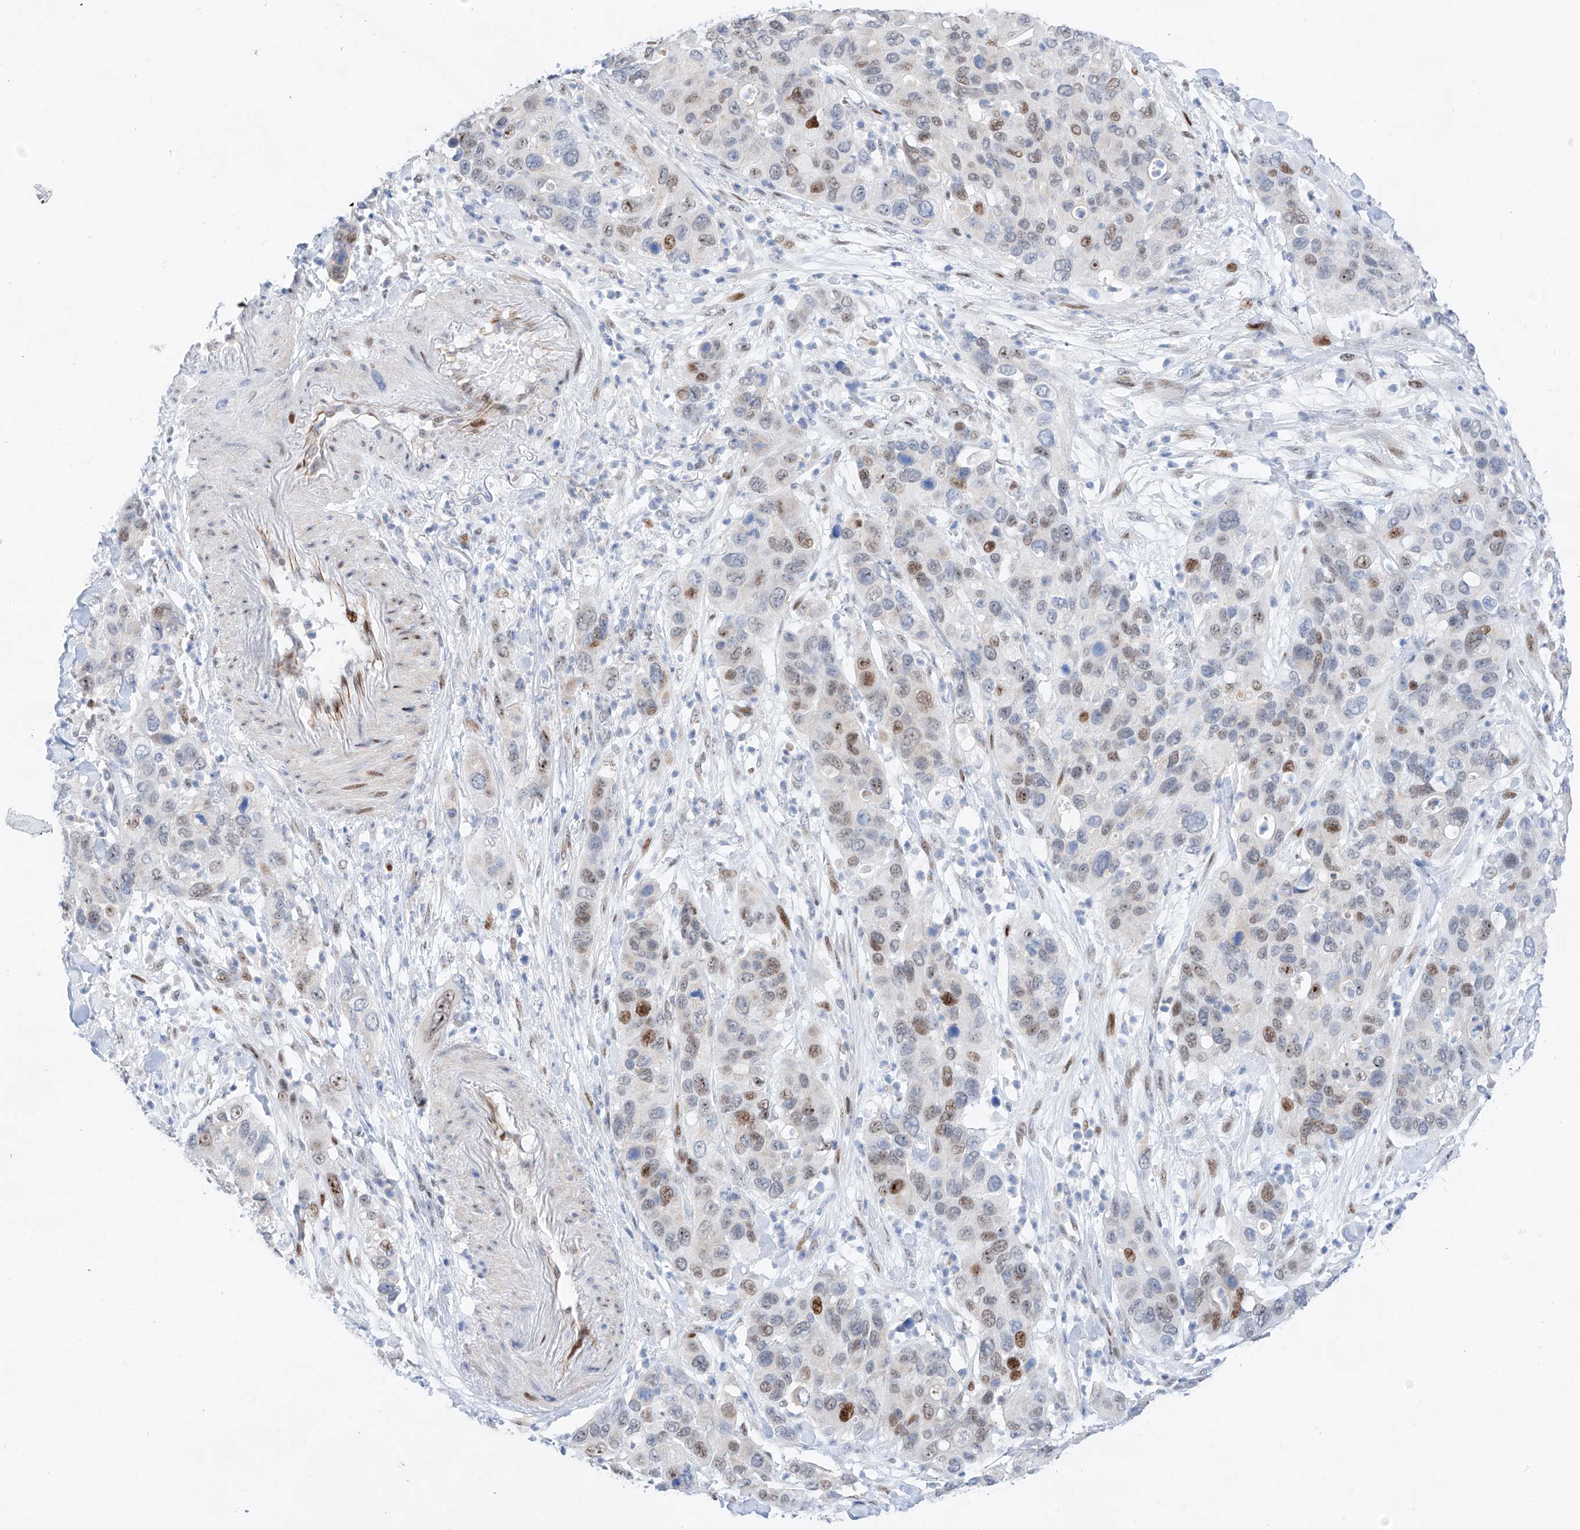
{"staining": {"intensity": "moderate", "quantity": "25%-75%", "location": "nuclear"}, "tissue": "pancreatic cancer", "cell_type": "Tumor cells", "image_type": "cancer", "snomed": [{"axis": "morphology", "description": "Adenocarcinoma, NOS"}, {"axis": "topography", "description": "Pancreas"}], "caption": "The photomicrograph displays staining of pancreatic adenocarcinoma, revealing moderate nuclear protein positivity (brown color) within tumor cells. (Stains: DAB (3,3'-diaminobenzidine) in brown, nuclei in blue, Microscopy: brightfield microscopy at high magnification).", "gene": "NT5C3B", "patient": {"sex": "female", "age": 71}}